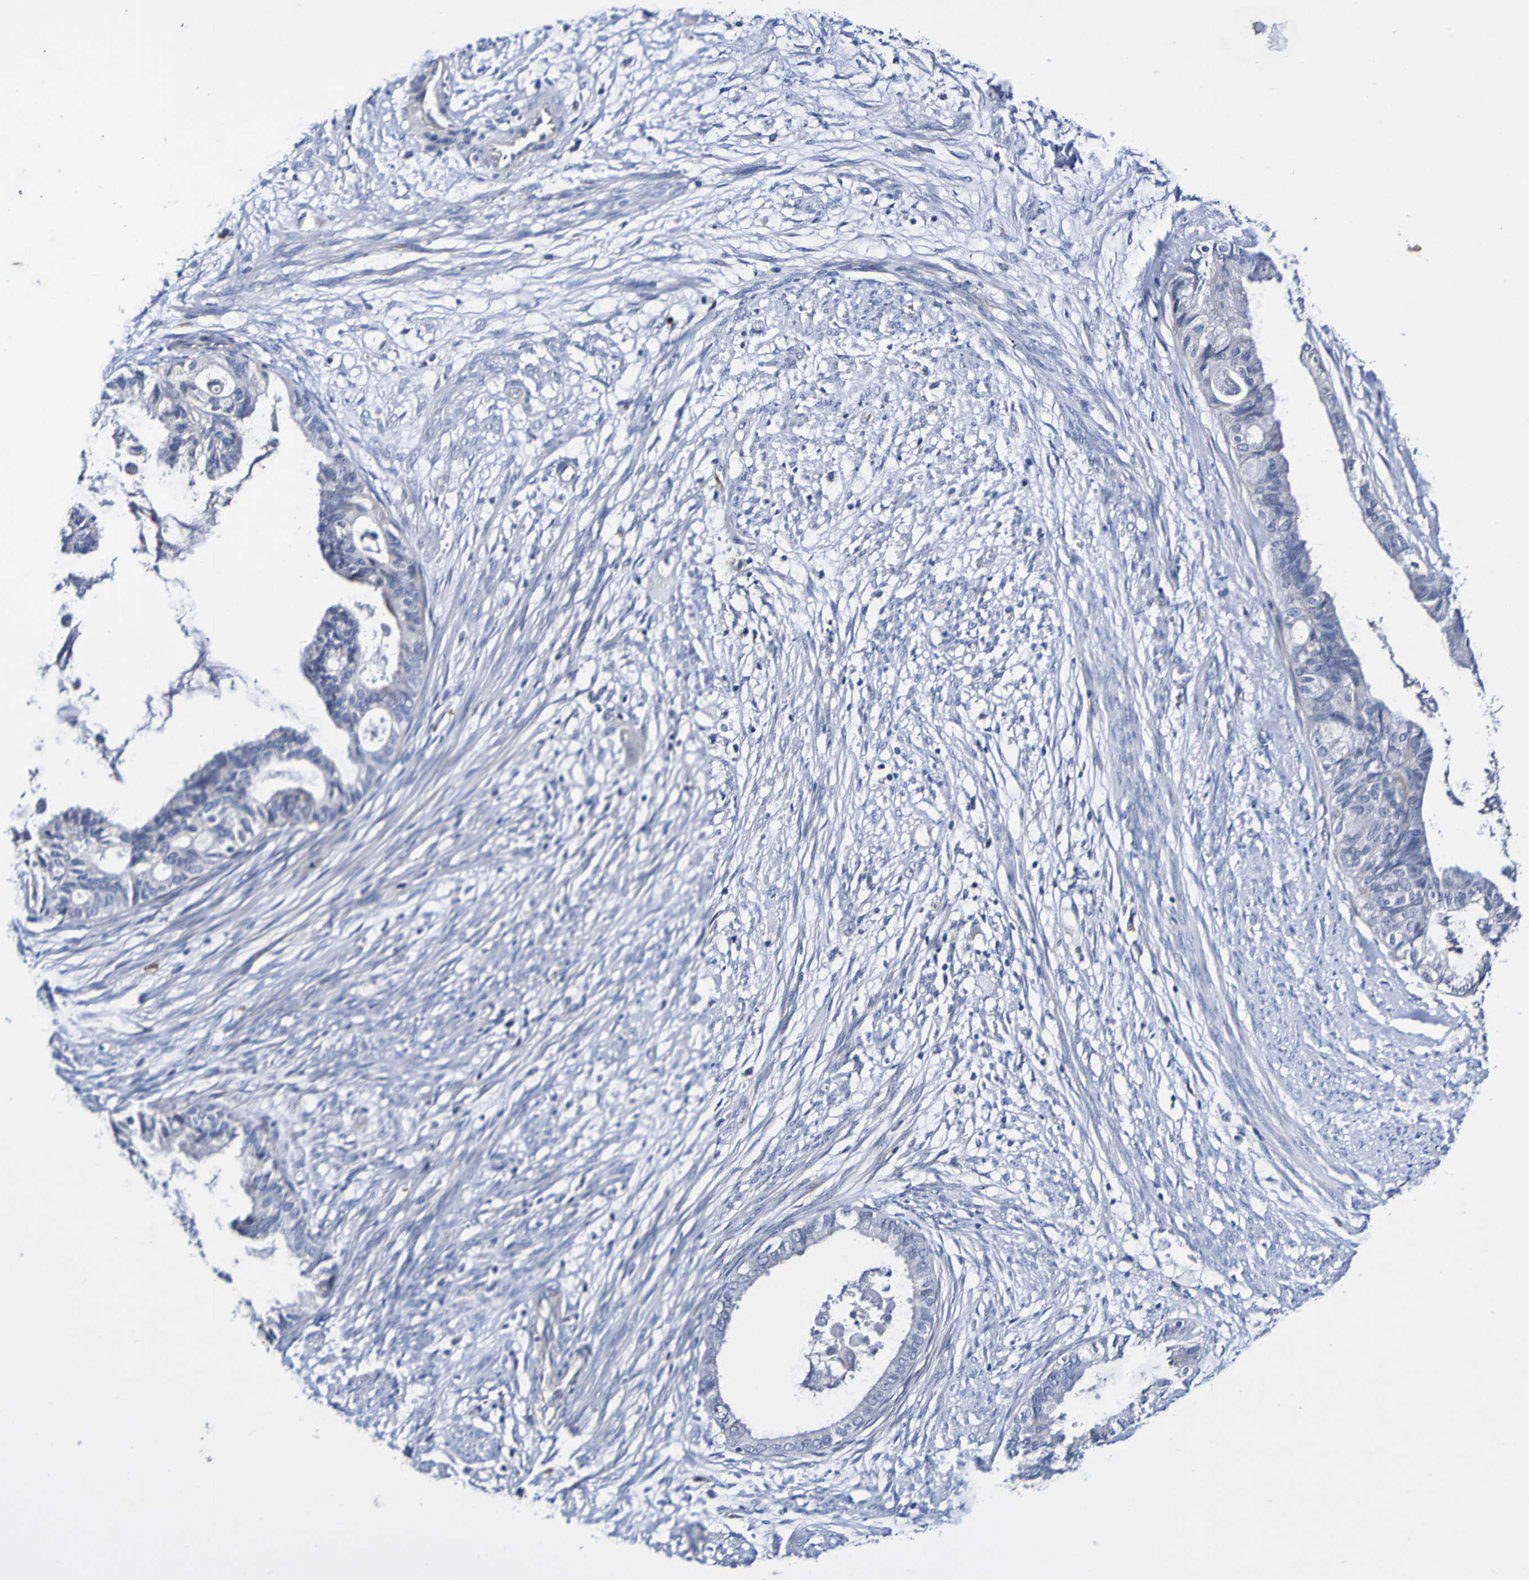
{"staining": {"intensity": "negative", "quantity": "none", "location": "none"}, "tissue": "cervical cancer", "cell_type": "Tumor cells", "image_type": "cancer", "snomed": [{"axis": "morphology", "description": "Normal tissue, NOS"}, {"axis": "morphology", "description": "Adenocarcinoma, NOS"}, {"axis": "topography", "description": "Cervix"}, {"axis": "topography", "description": "Endometrium"}], "caption": "Cervical cancer (adenocarcinoma) was stained to show a protein in brown. There is no significant positivity in tumor cells. (DAB immunohistochemistry with hematoxylin counter stain).", "gene": "ACVR1C", "patient": {"sex": "female", "age": 86}}